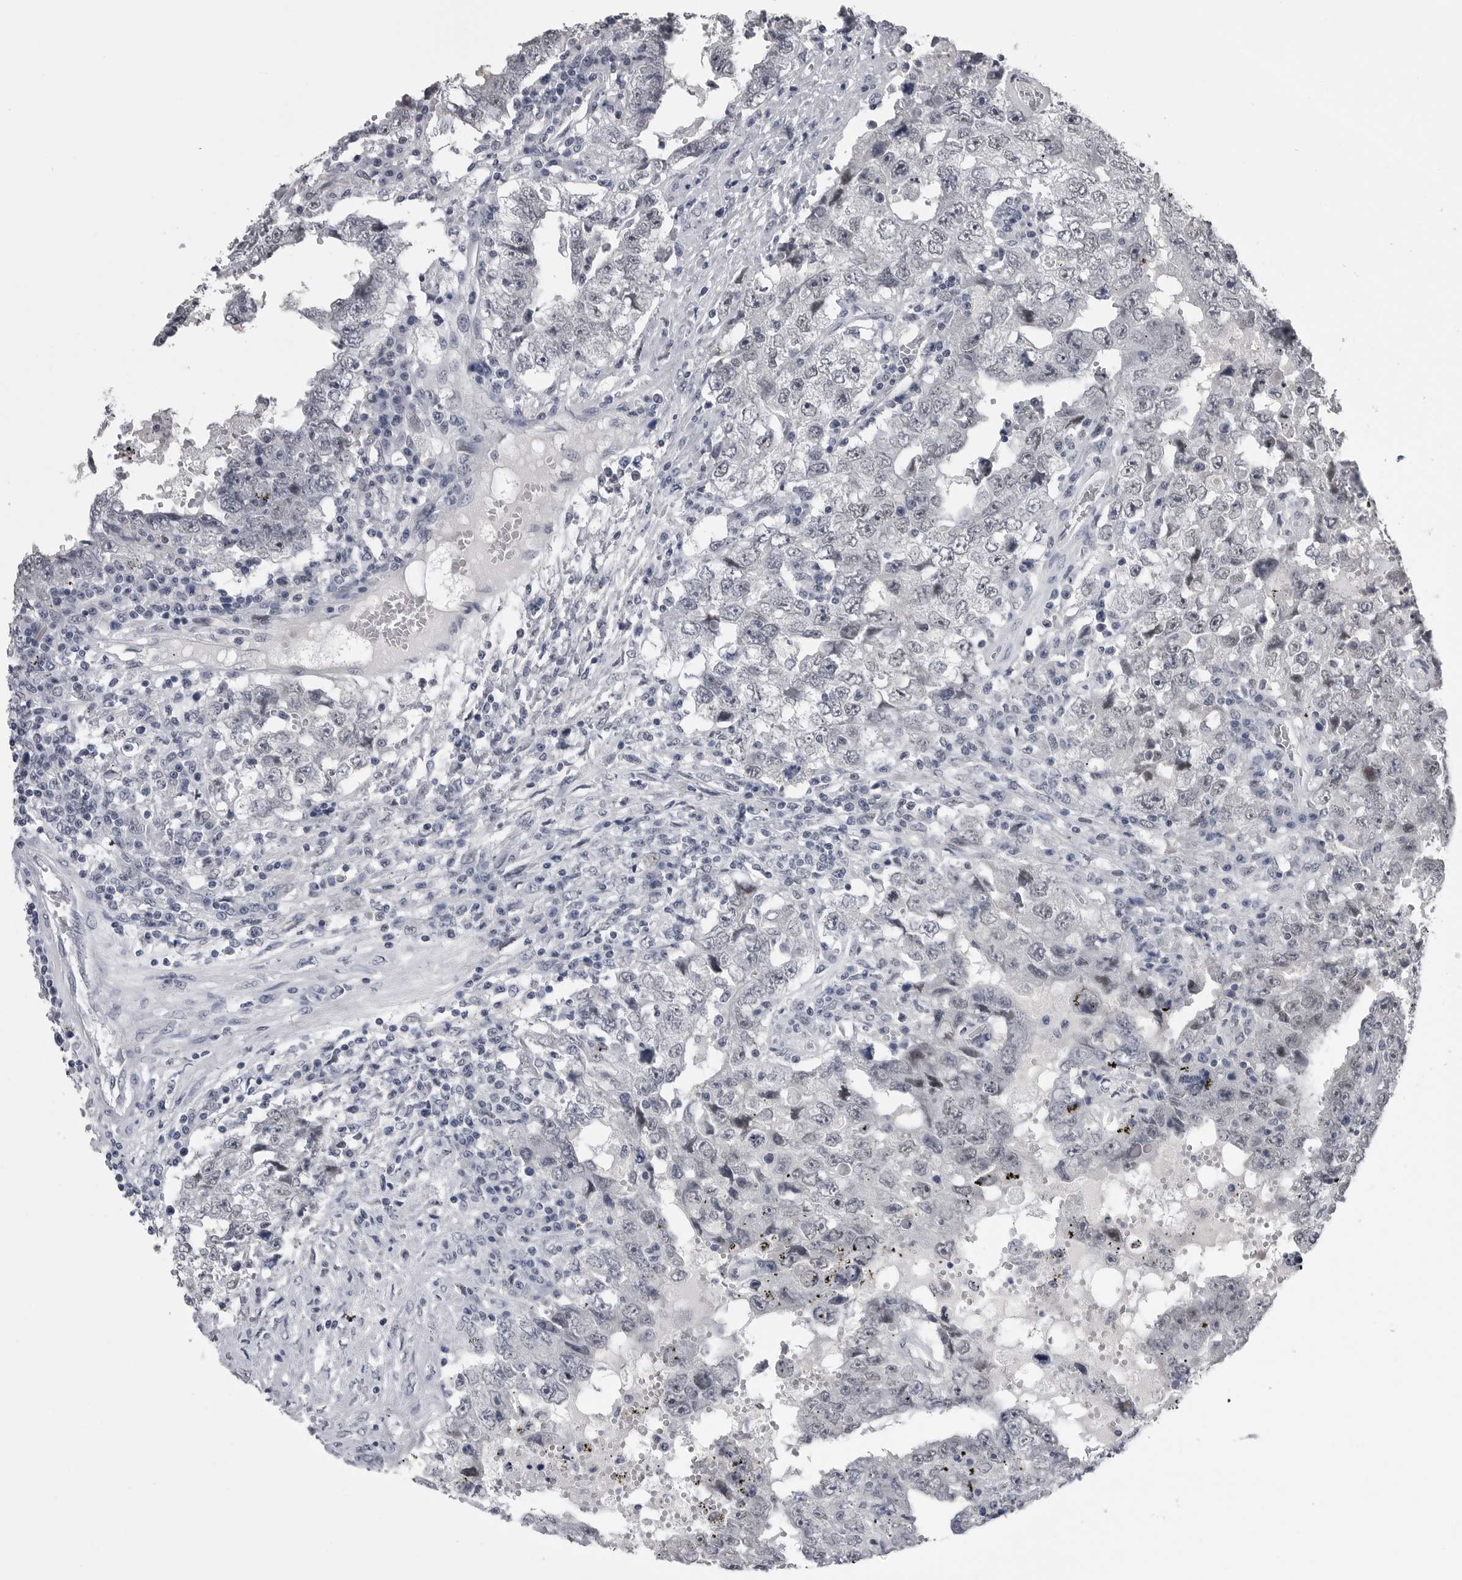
{"staining": {"intensity": "negative", "quantity": "none", "location": "none"}, "tissue": "testis cancer", "cell_type": "Tumor cells", "image_type": "cancer", "snomed": [{"axis": "morphology", "description": "Carcinoma, Embryonal, NOS"}, {"axis": "topography", "description": "Testis"}], "caption": "Tumor cells are negative for brown protein staining in embryonal carcinoma (testis).", "gene": "DLG2", "patient": {"sex": "male", "age": 26}}